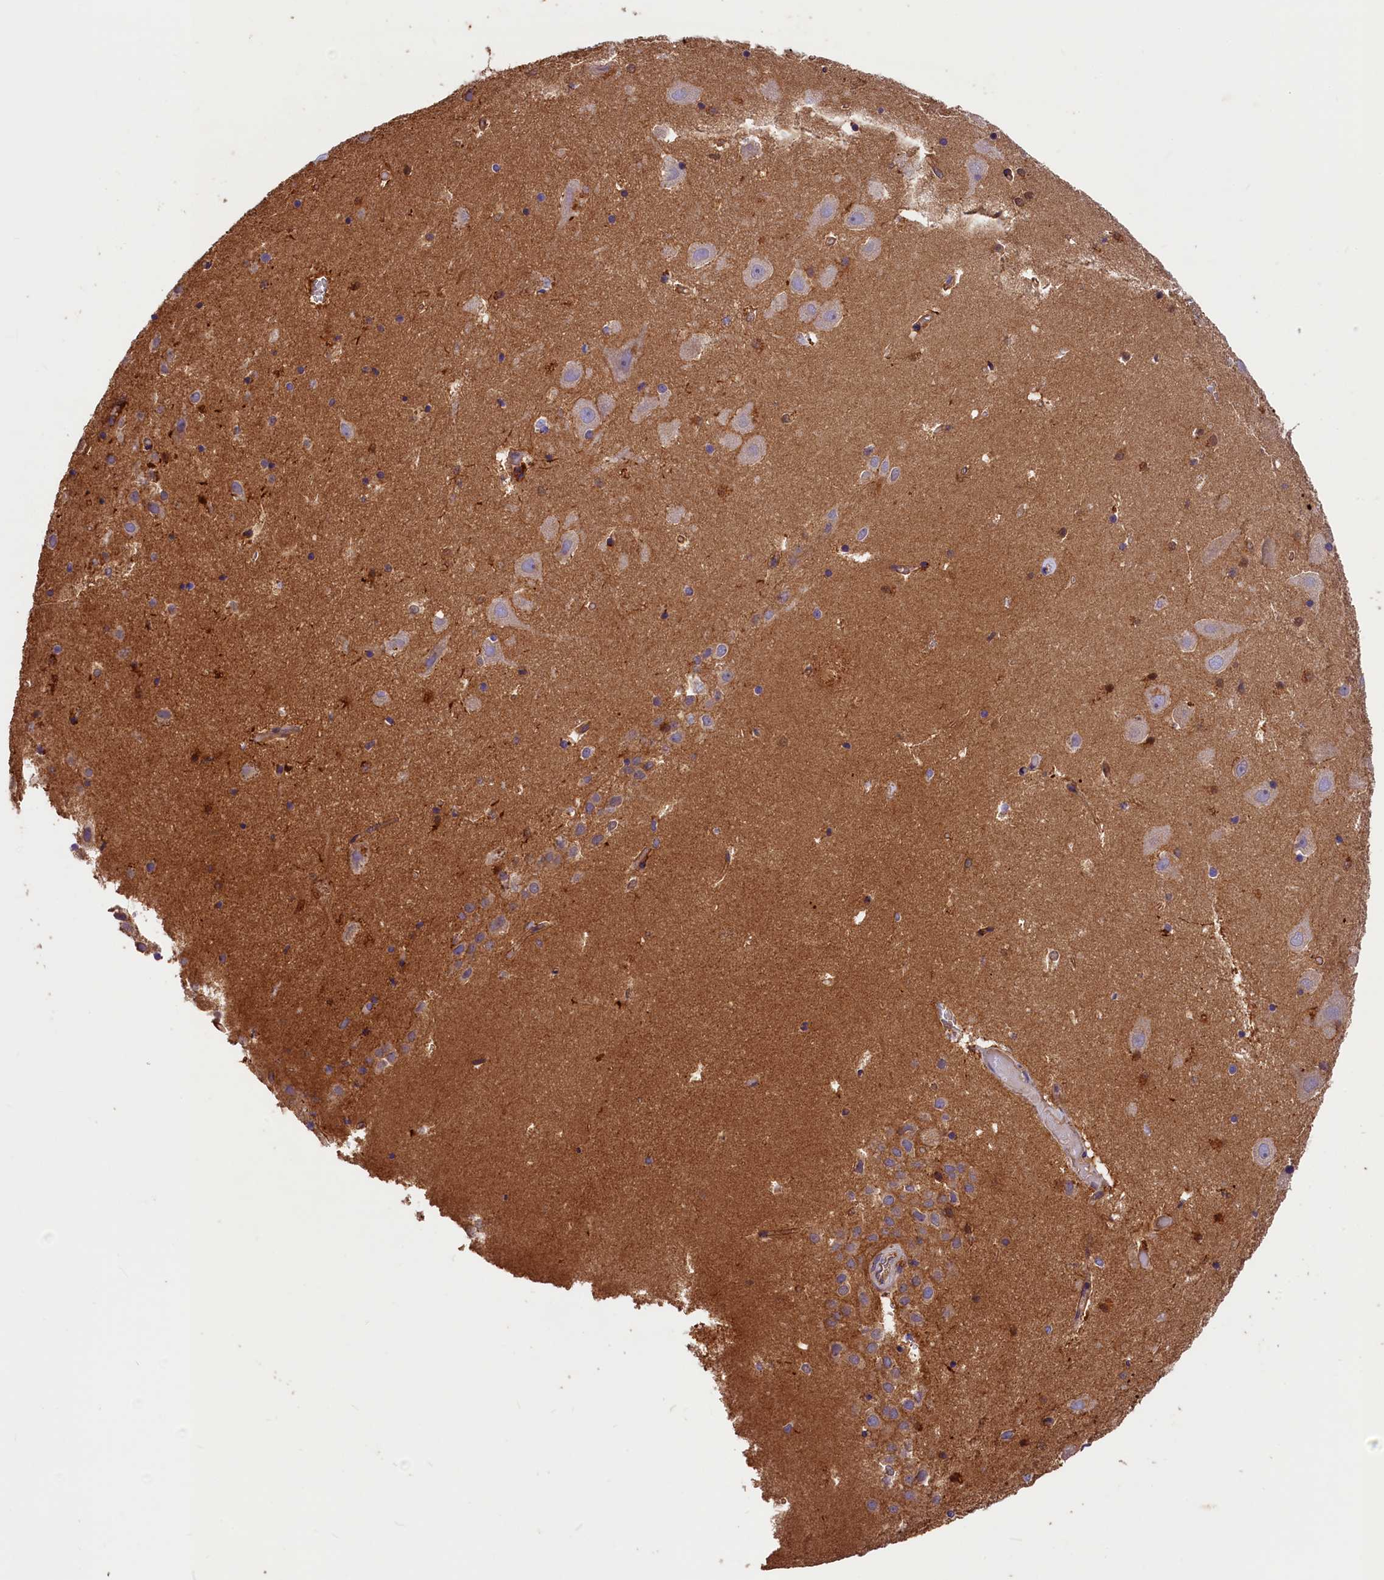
{"staining": {"intensity": "moderate", "quantity": "<25%", "location": "cytoplasmic/membranous"}, "tissue": "hippocampus", "cell_type": "Glial cells", "image_type": "normal", "snomed": [{"axis": "morphology", "description": "Normal tissue, NOS"}, {"axis": "topography", "description": "Hippocampus"}], "caption": "Immunohistochemistry (IHC) image of unremarkable hippocampus: hippocampus stained using immunohistochemistry (IHC) demonstrates low levels of moderate protein expression localized specifically in the cytoplasmic/membranous of glial cells, appearing as a cytoplasmic/membranous brown color.", "gene": "ERMARD", "patient": {"sex": "female", "age": 52}}